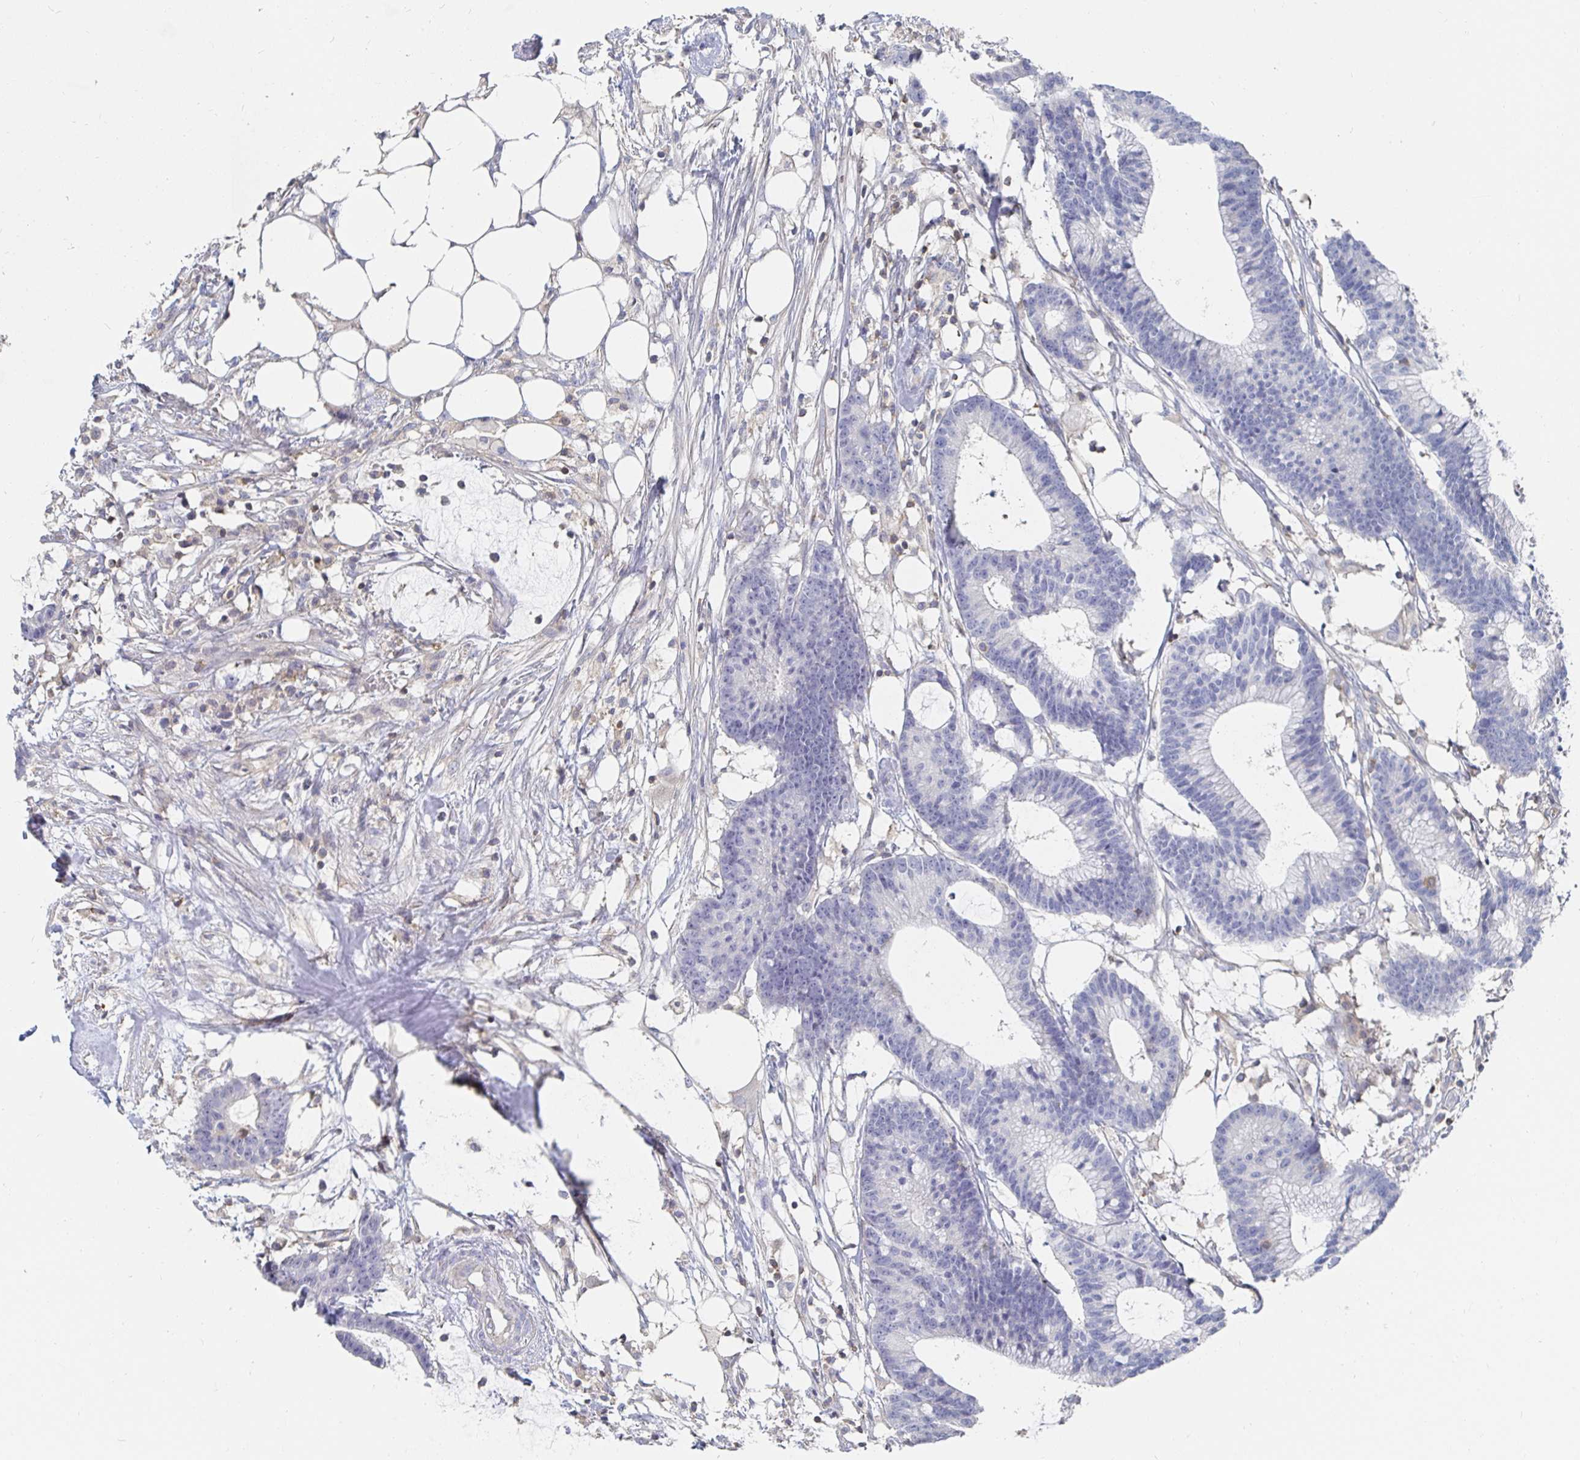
{"staining": {"intensity": "negative", "quantity": "none", "location": "none"}, "tissue": "colorectal cancer", "cell_type": "Tumor cells", "image_type": "cancer", "snomed": [{"axis": "morphology", "description": "Adenocarcinoma, NOS"}, {"axis": "topography", "description": "Colon"}], "caption": "This is a histopathology image of immunohistochemistry (IHC) staining of colorectal cancer (adenocarcinoma), which shows no positivity in tumor cells.", "gene": "PIK3CD", "patient": {"sex": "female", "age": 78}}